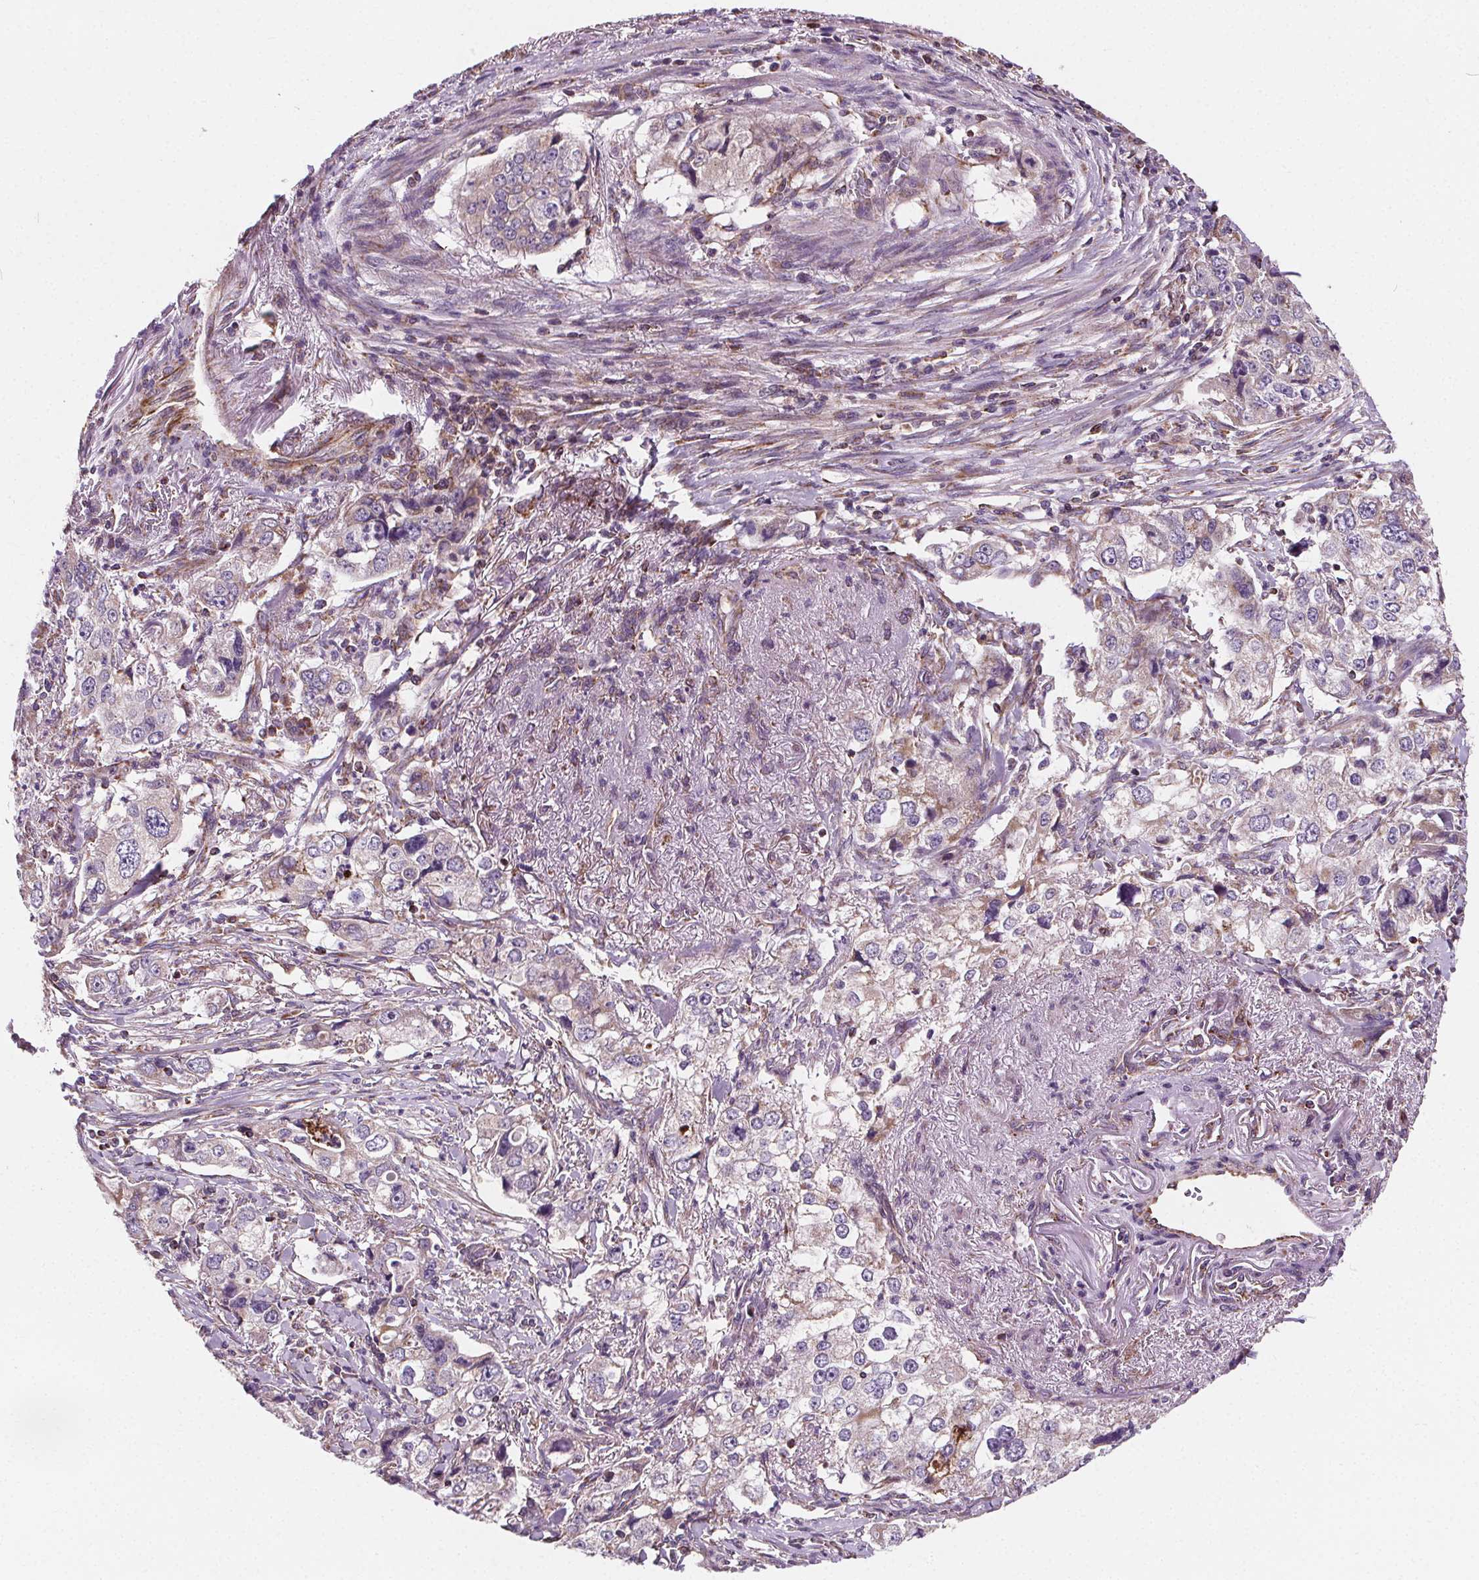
{"staining": {"intensity": "weak", "quantity": "<25%", "location": "cytoplasmic/membranous"}, "tissue": "stomach cancer", "cell_type": "Tumor cells", "image_type": "cancer", "snomed": [{"axis": "morphology", "description": "Adenocarcinoma, NOS"}, {"axis": "topography", "description": "Stomach, upper"}], "caption": "High magnification brightfield microscopy of stomach cancer stained with DAB (brown) and counterstained with hematoxylin (blue): tumor cells show no significant staining.", "gene": "GOLT1B", "patient": {"sex": "male", "age": 75}}